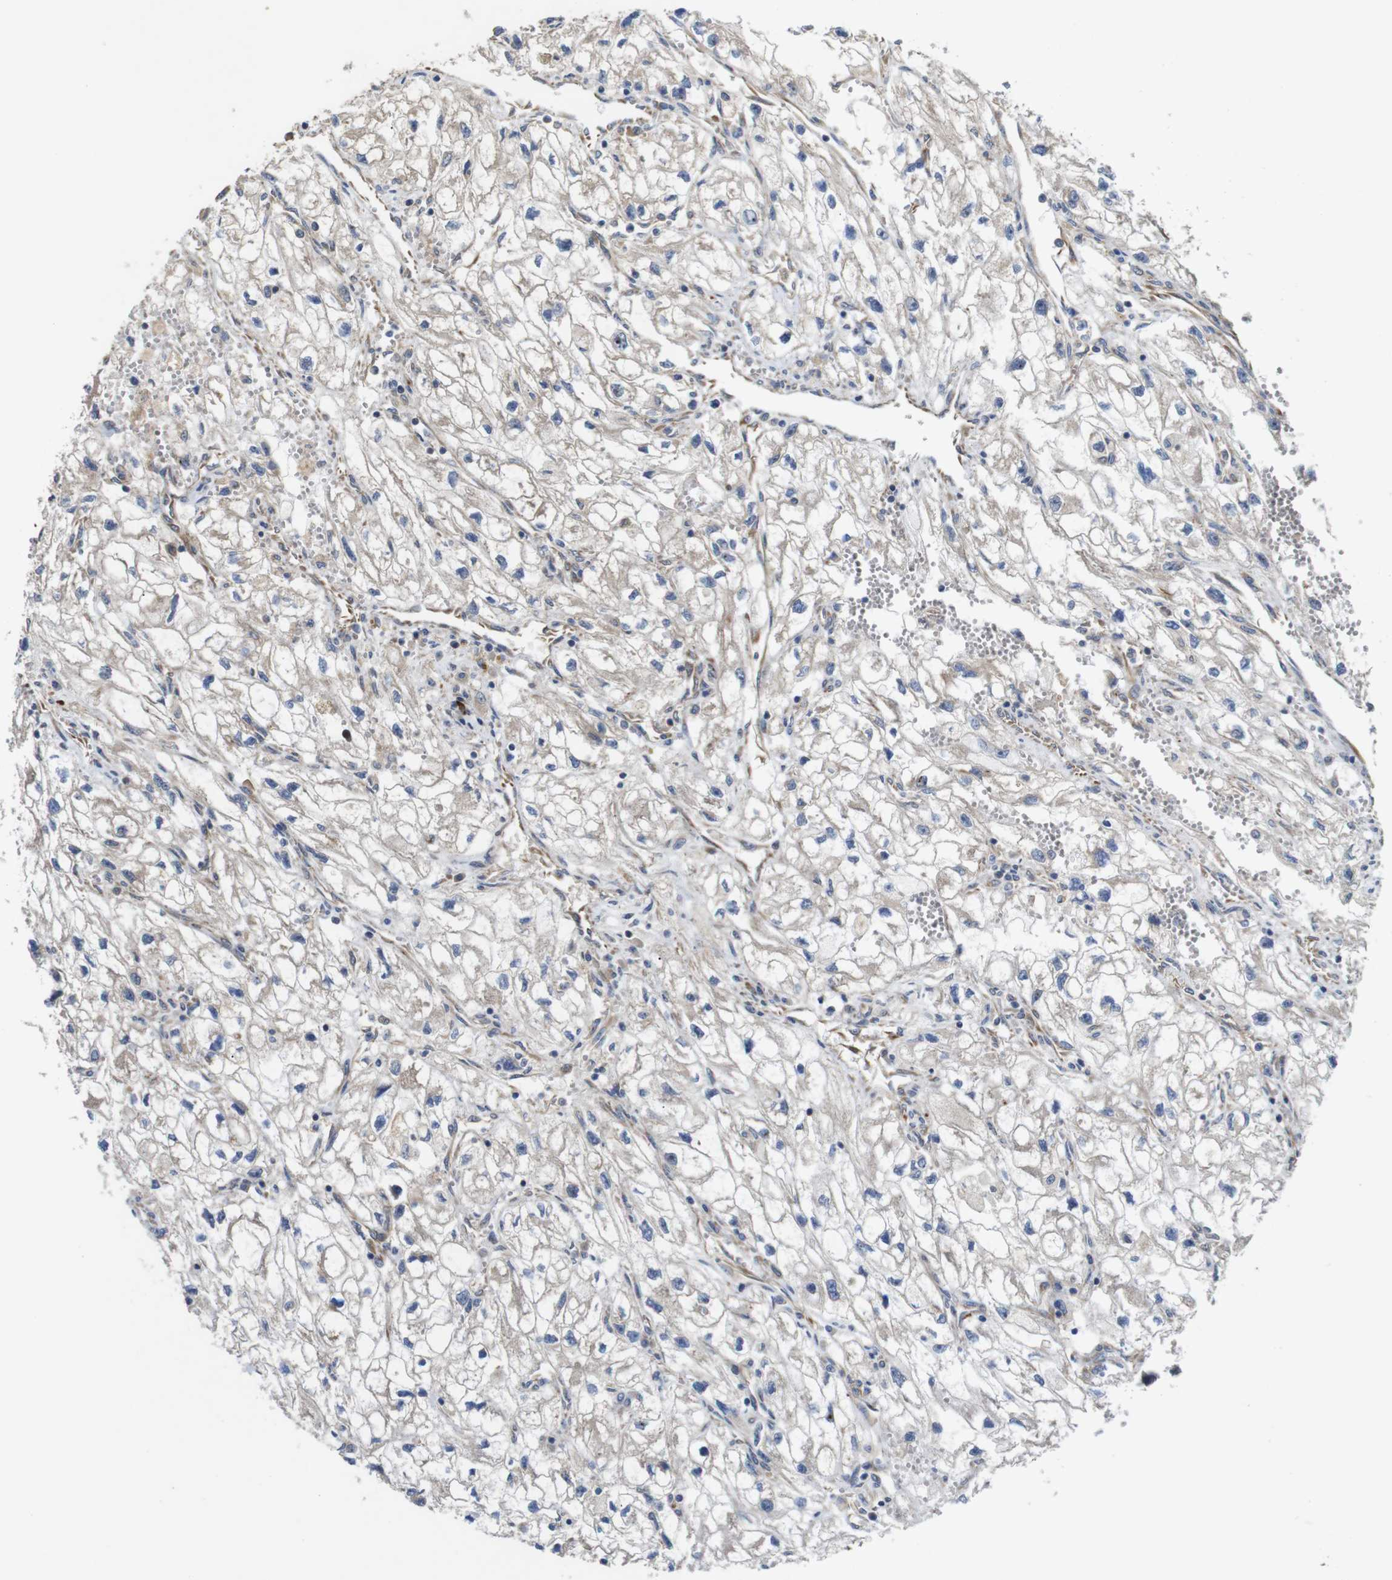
{"staining": {"intensity": "weak", "quantity": ">75%", "location": "cytoplasmic/membranous"}, "tissue": "renal cancer", "cell_type": "Tumor cells", "image_type": "cancer", "snomed": [{"axis": "morphology", "description": "Adenocarcinoma, NOS"}, {"axis": "topography", "description": "Kidney"}], "caption": "IHC histopathology image of neoplastic tissue: adenocarcinoma (renal) stained using immunohistochemistry (IHC) displays low levels of weak protein expression localized specifically in the cytoplasmic/membranous of tumor cells, appearing as a cytoplasmic/membranous brown color.", "gene": "POMK", "patient": {"sex": "female", "age": 70}}